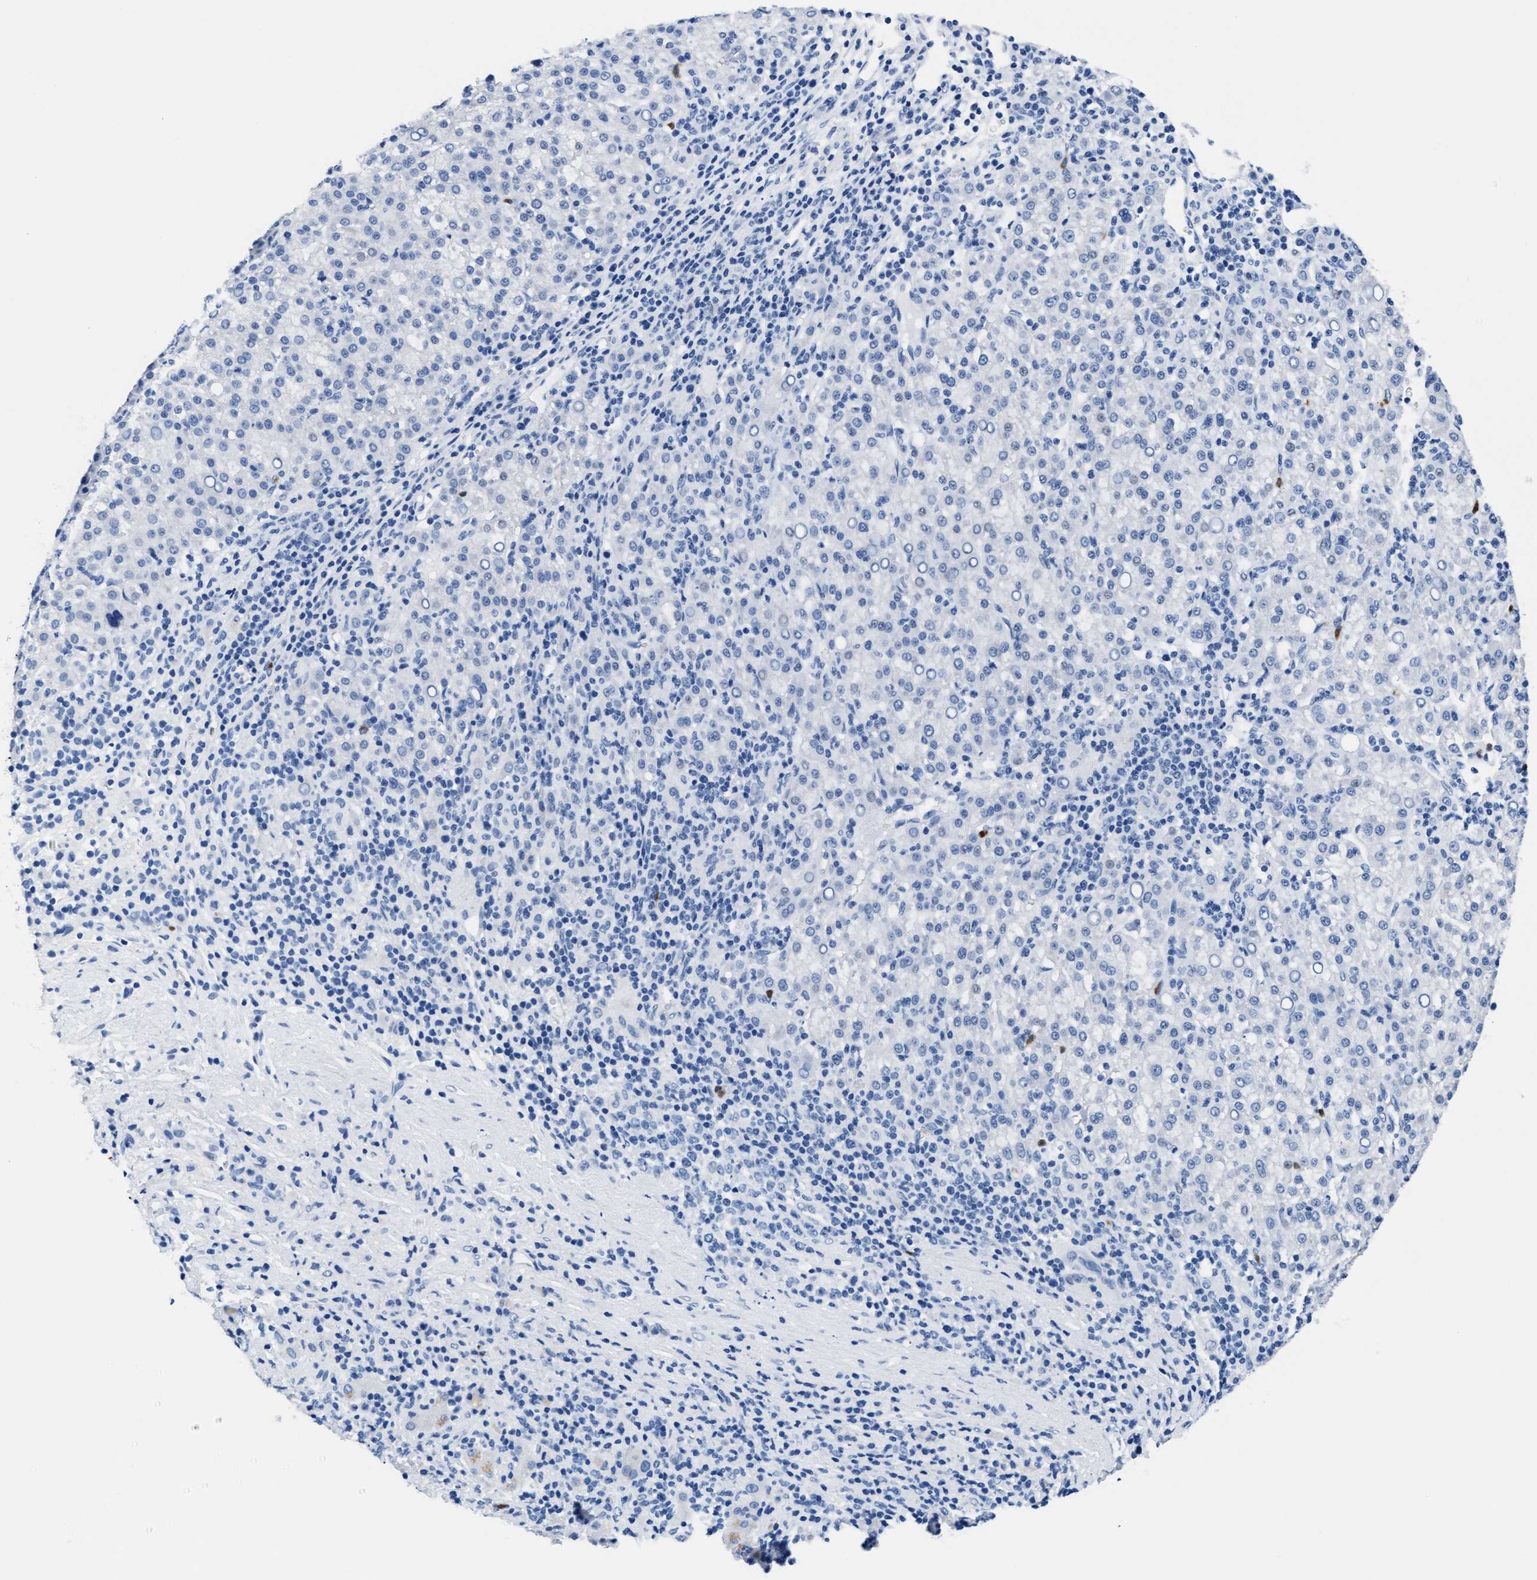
{"staining": {"intensity": "negative", "quantity": "none", "location": "none"}, "tissue": "liver cancer", "cell_type": "Tumor cells", "image_type": "cancer", "snomed": [{"axis": "morphology", "description": "Carcinoma, Hepatocellular, NOS"}, {"axis": "topography", "description": "Liver"}], "caption": "Immunohistochemistry image of neoplastic tissue: liver hepatocellular carcinoma stained with DAB displays no significant protein expression in tumor cells.", "gene": "MMP8", "patient": {"sex": "female", "age": 58}}